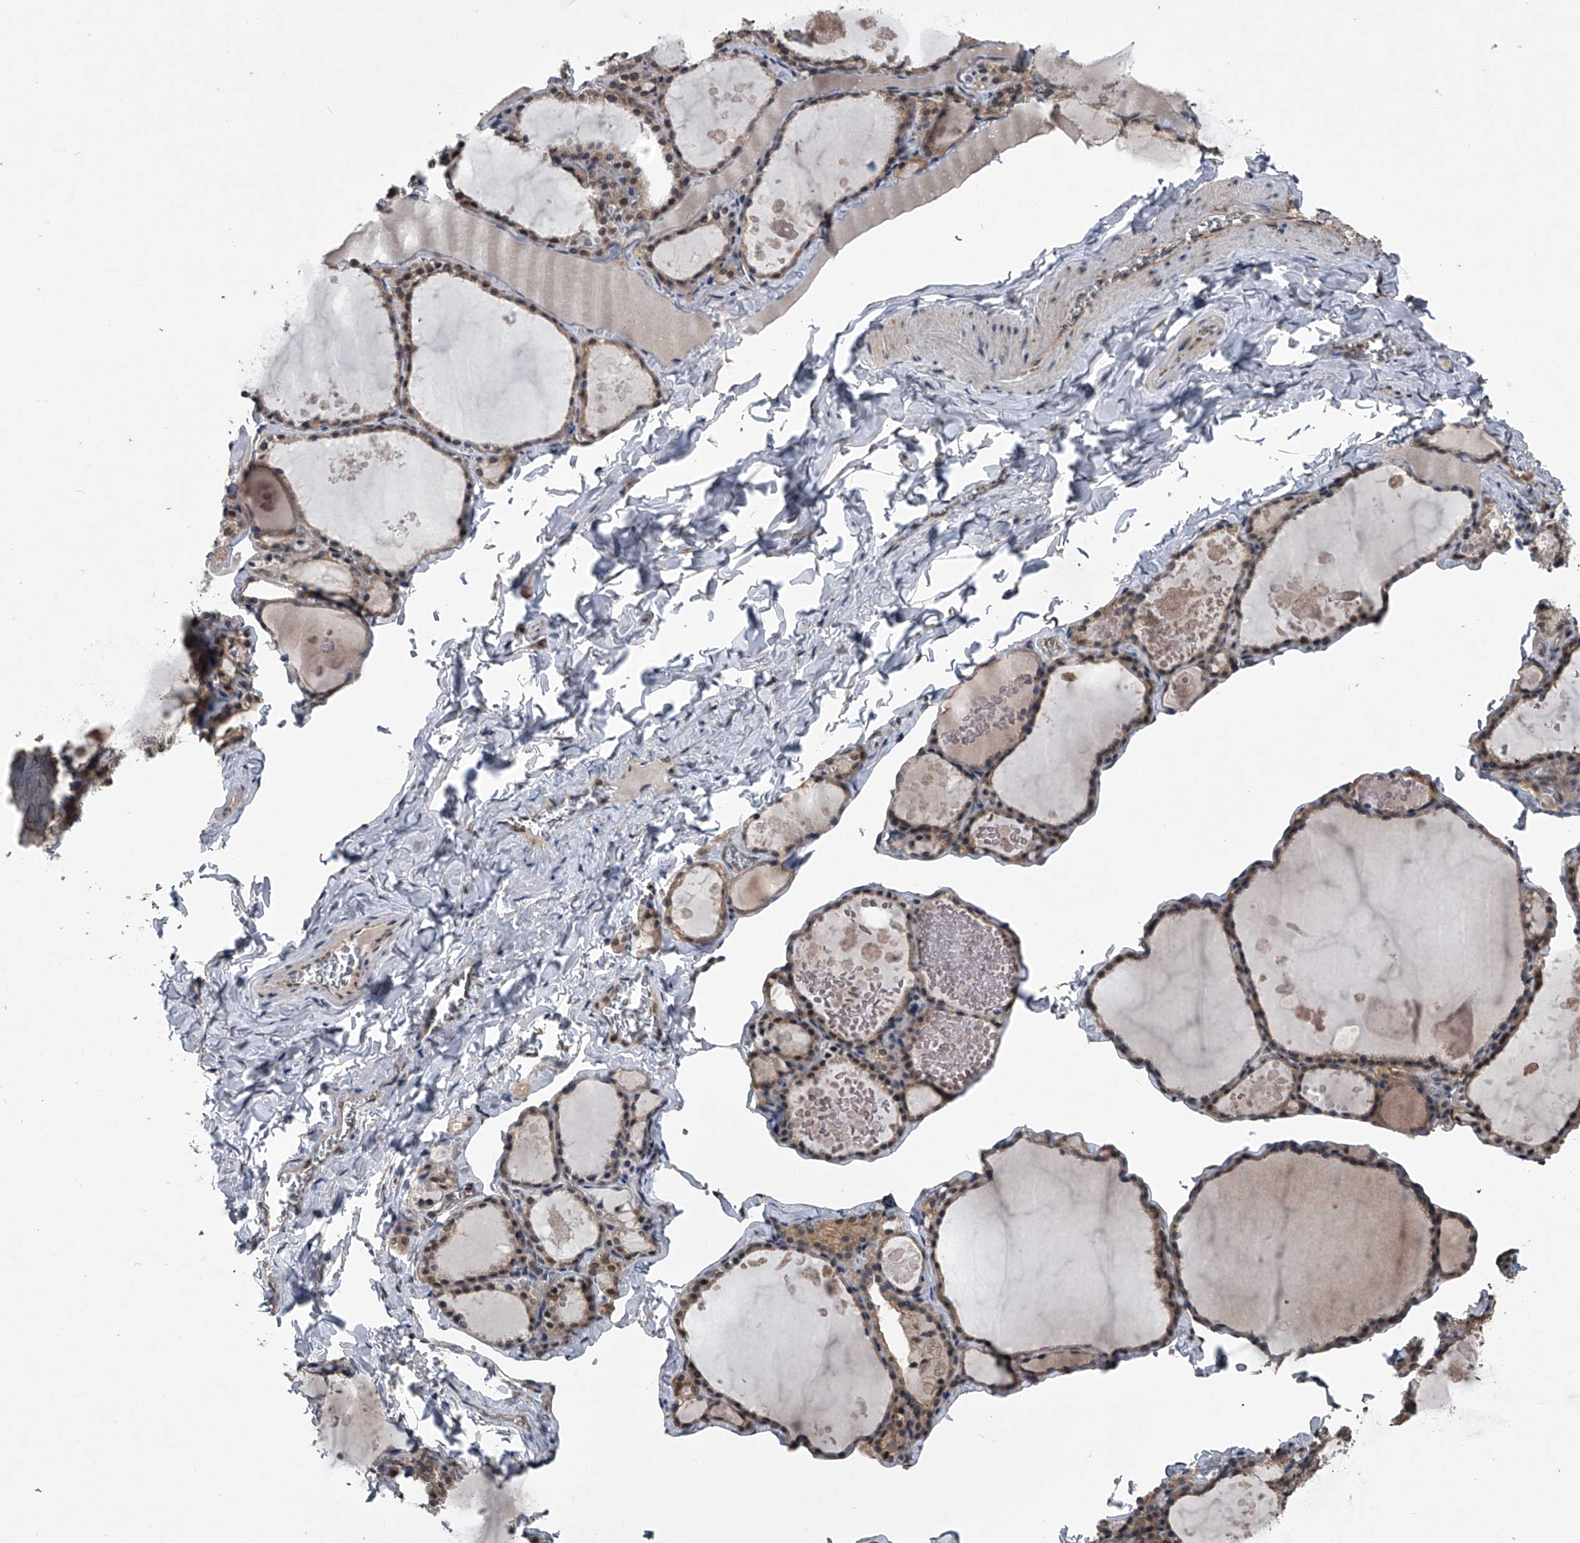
{"staining": {"intensity": "moderate", "quantity": ">75%", "location": "cytoplasmic/membranous,nuclear"}, "tissue": "thyroid gland", "cell_type": "Glandular cells", "image_type": "normal", "snomed": [{"axis": "morphology", "description": "Normal tissue, NOS"}, {"axis": "topography", "description": "Thyroid gland"}], "caption": "Benign thyroid gland reveals moderate cytoplasmic/membranous,nuclear staining in about >75% of glandular cells, visualized by immunohistochemistry. The staining was performed using DAB to visualize the protein expression in brown, while the nuclei were stained in blue with hematoxylin (Magnification: 20x).", "gene": "TSNAX", "patient": {"sex": "male", "age": 56}}